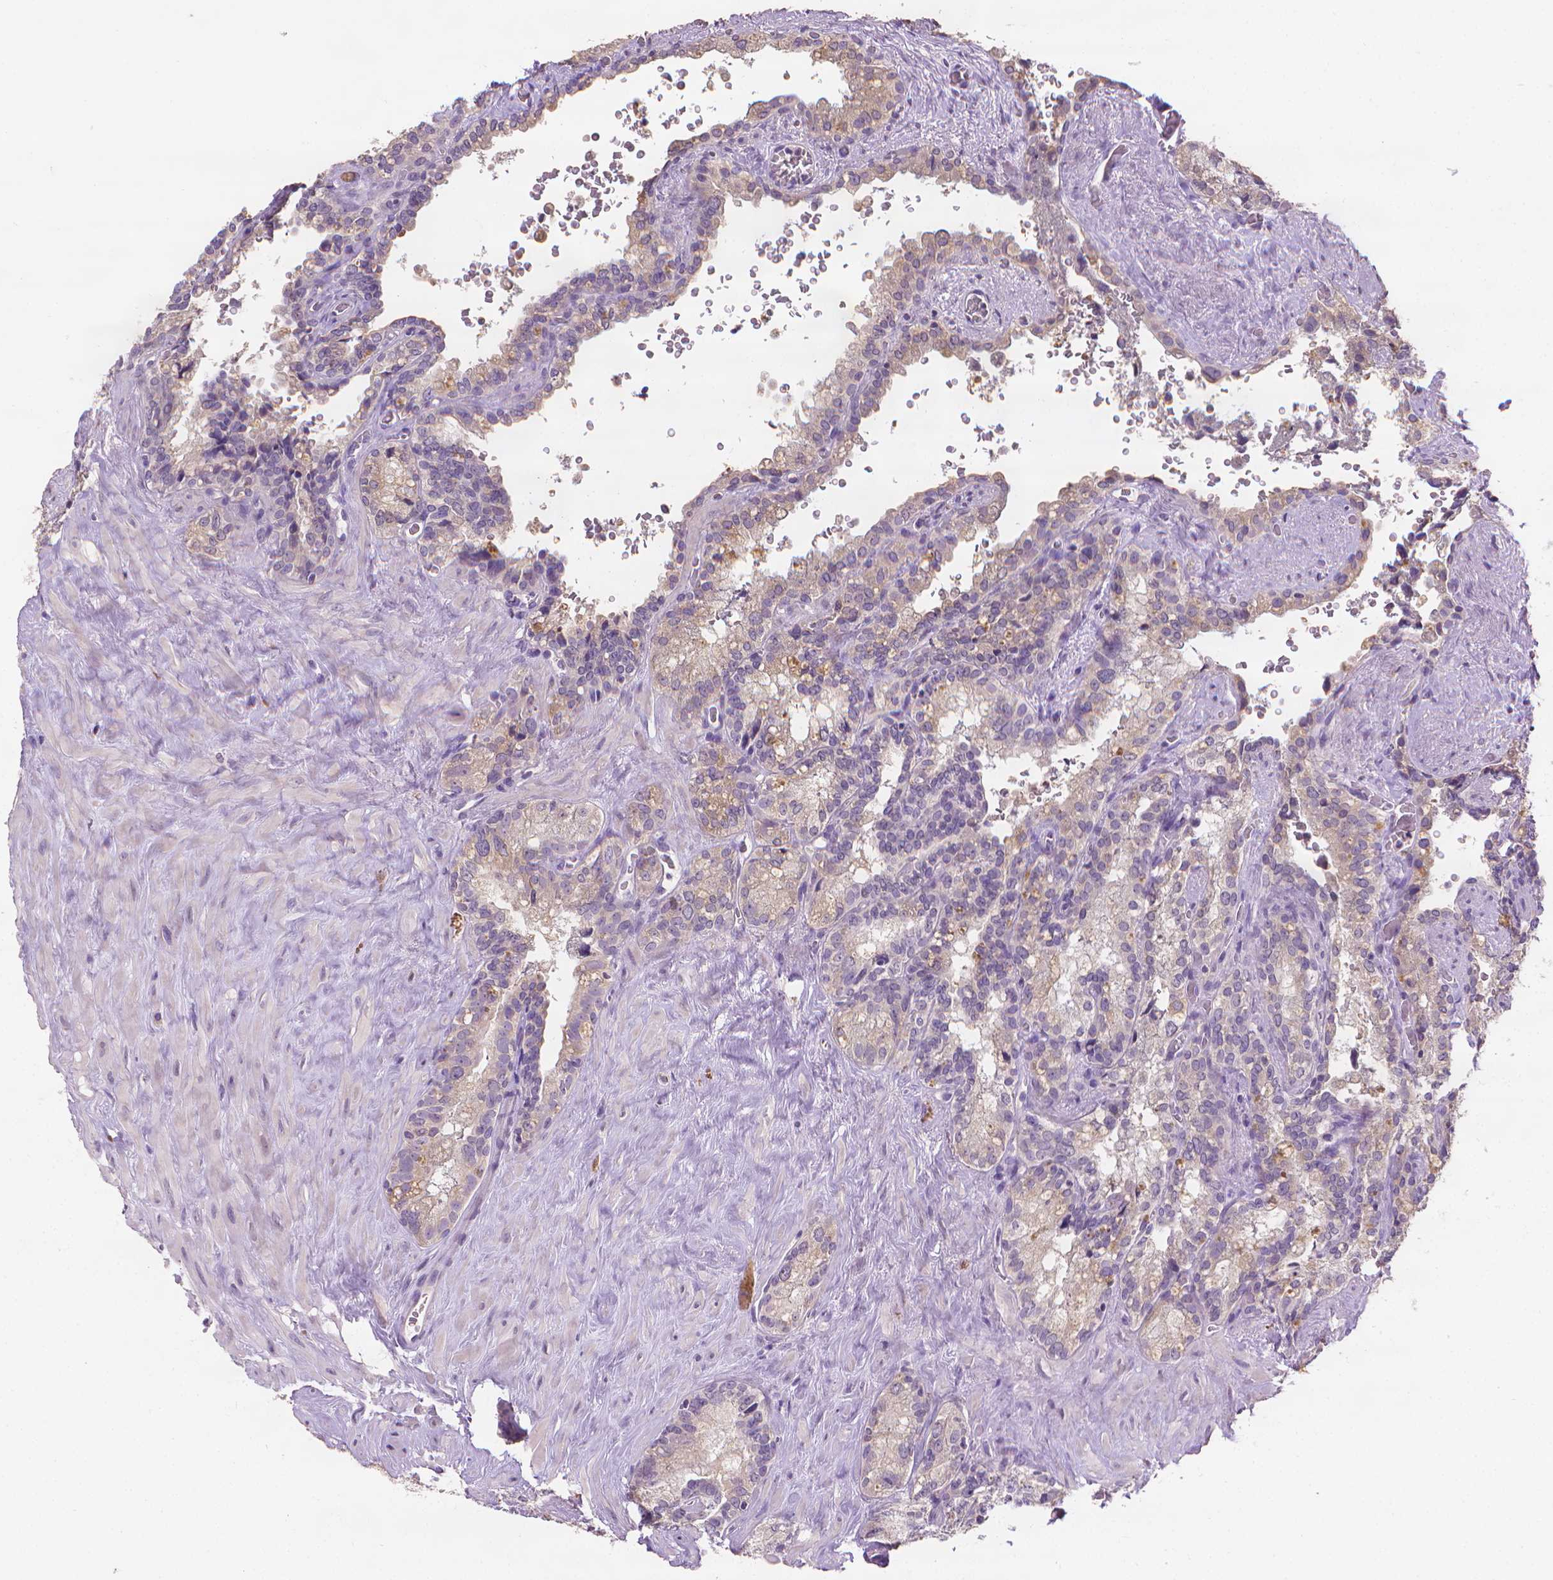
{"staining": {"intensity": "weak", "quantity": "<25%", "location": "cytoplasmic/membranous"}, "tissue": "seminal vesicle", "cell_type": "Glandular cells", "image_type": "normal", "snomed": [{"axis": "morphology", "description": "Normal tissue, NOS"}, {"axis": "topography", "description": "Prostate"}, {"axis": "topography", "description": "Seminal veicle"}], "caption": "Glandular cells are negative for brown protein staining in normal seminal vesicle. The staining is performed using DAB (3,3'-diaminobenzidine) brown chromogen with nuclei counter-stained in using hematoxylin.", "gene": "FASN", "patient": {"sex": "male", "age": 71}}